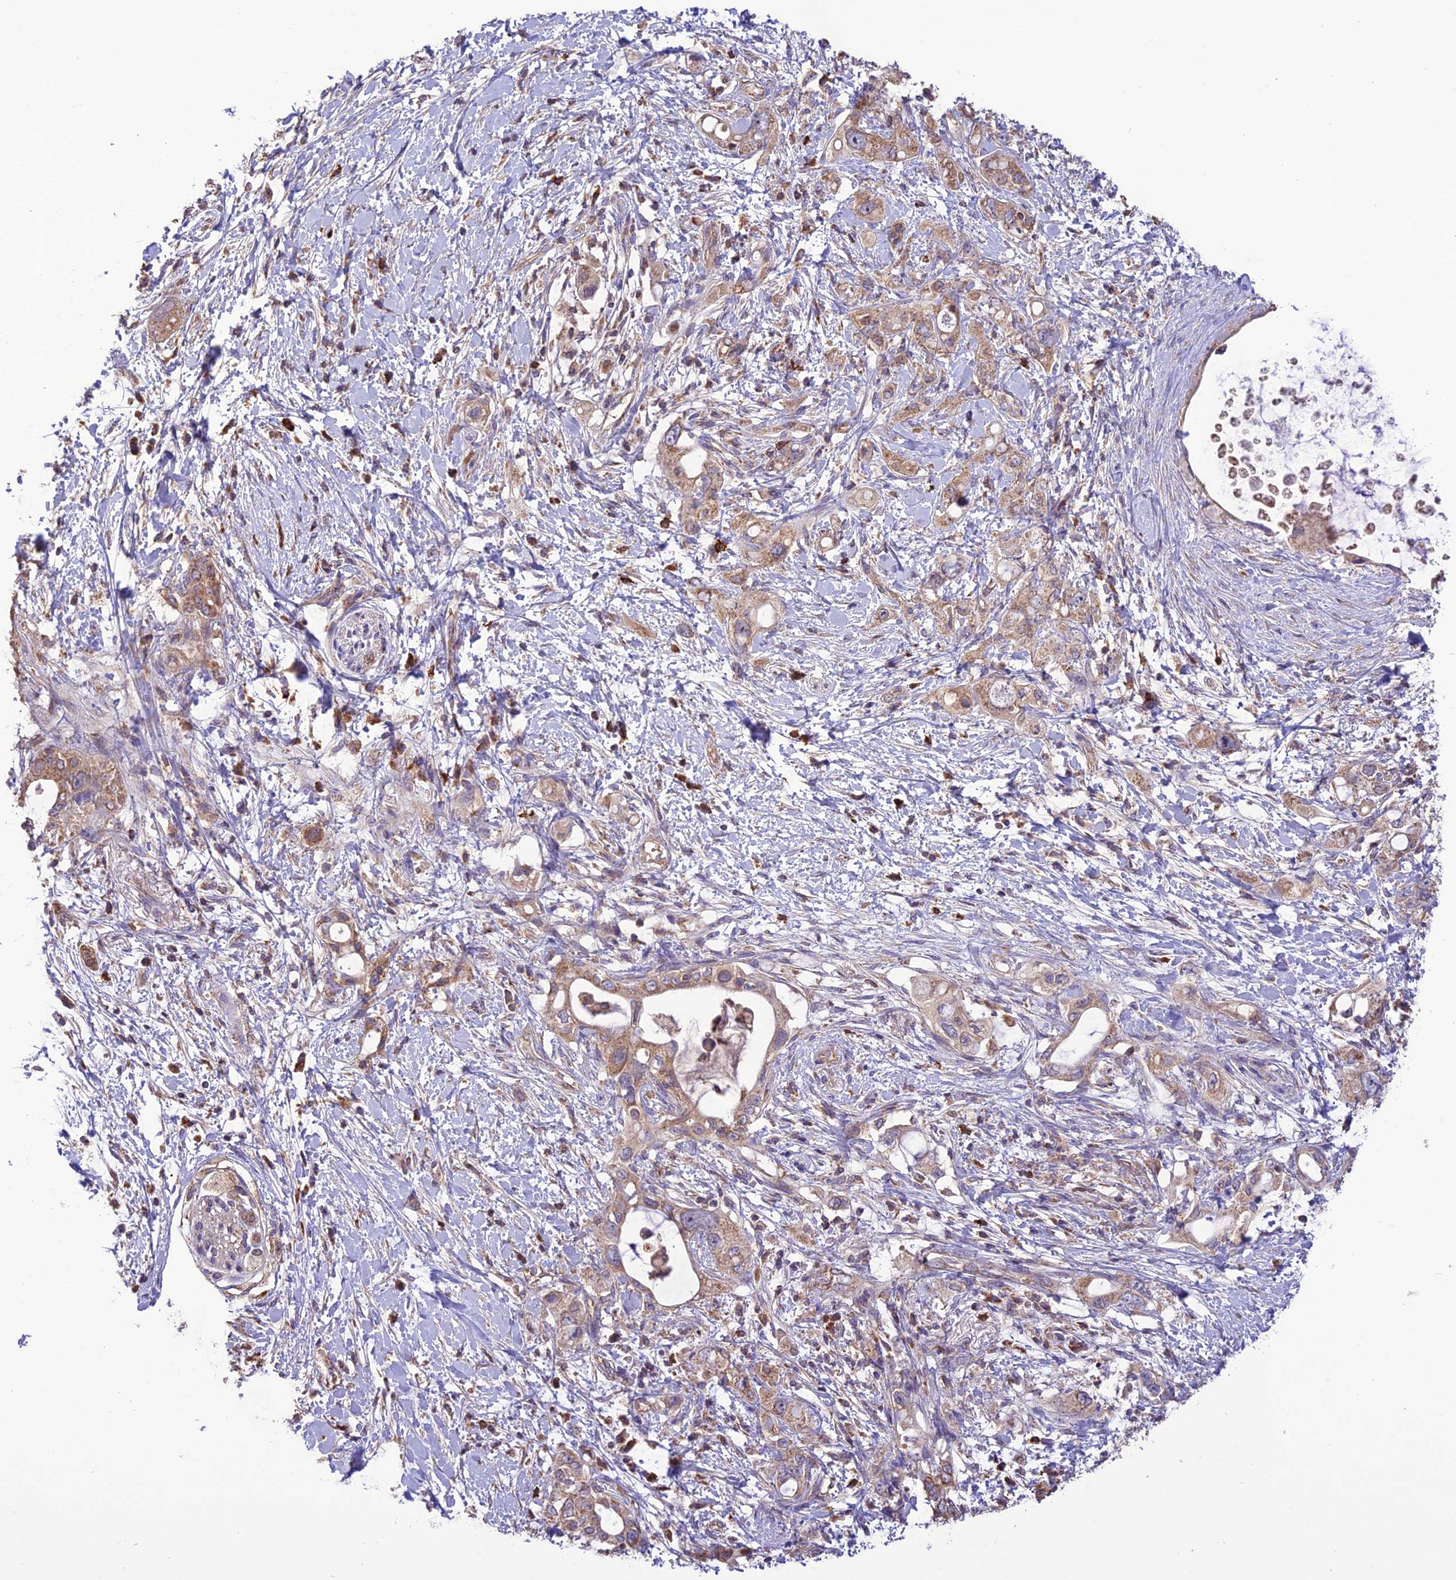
{"staining": {"intensity": "moderate", "quantity": ">75%", "location": "cytoplasmic/membranous"}, "tissue": "pancreatic cancer", "cell_type": "Tumor cells", "image_type": "cancer", "snomed": [{"axis": "morphology", "description": "Adenocarcinoma, NOS"}, {"axis": "topography", "description": "Pancreas"}], "caption": "Immunohistochemical staining of human pancreatic adenocarcinoma reveals moderate cytoplasmic/membranous protein expression in approximately >75% of tumor cells.", "gene": "NDUFAF1", "patient": {"sex": "female", "age": 56}}